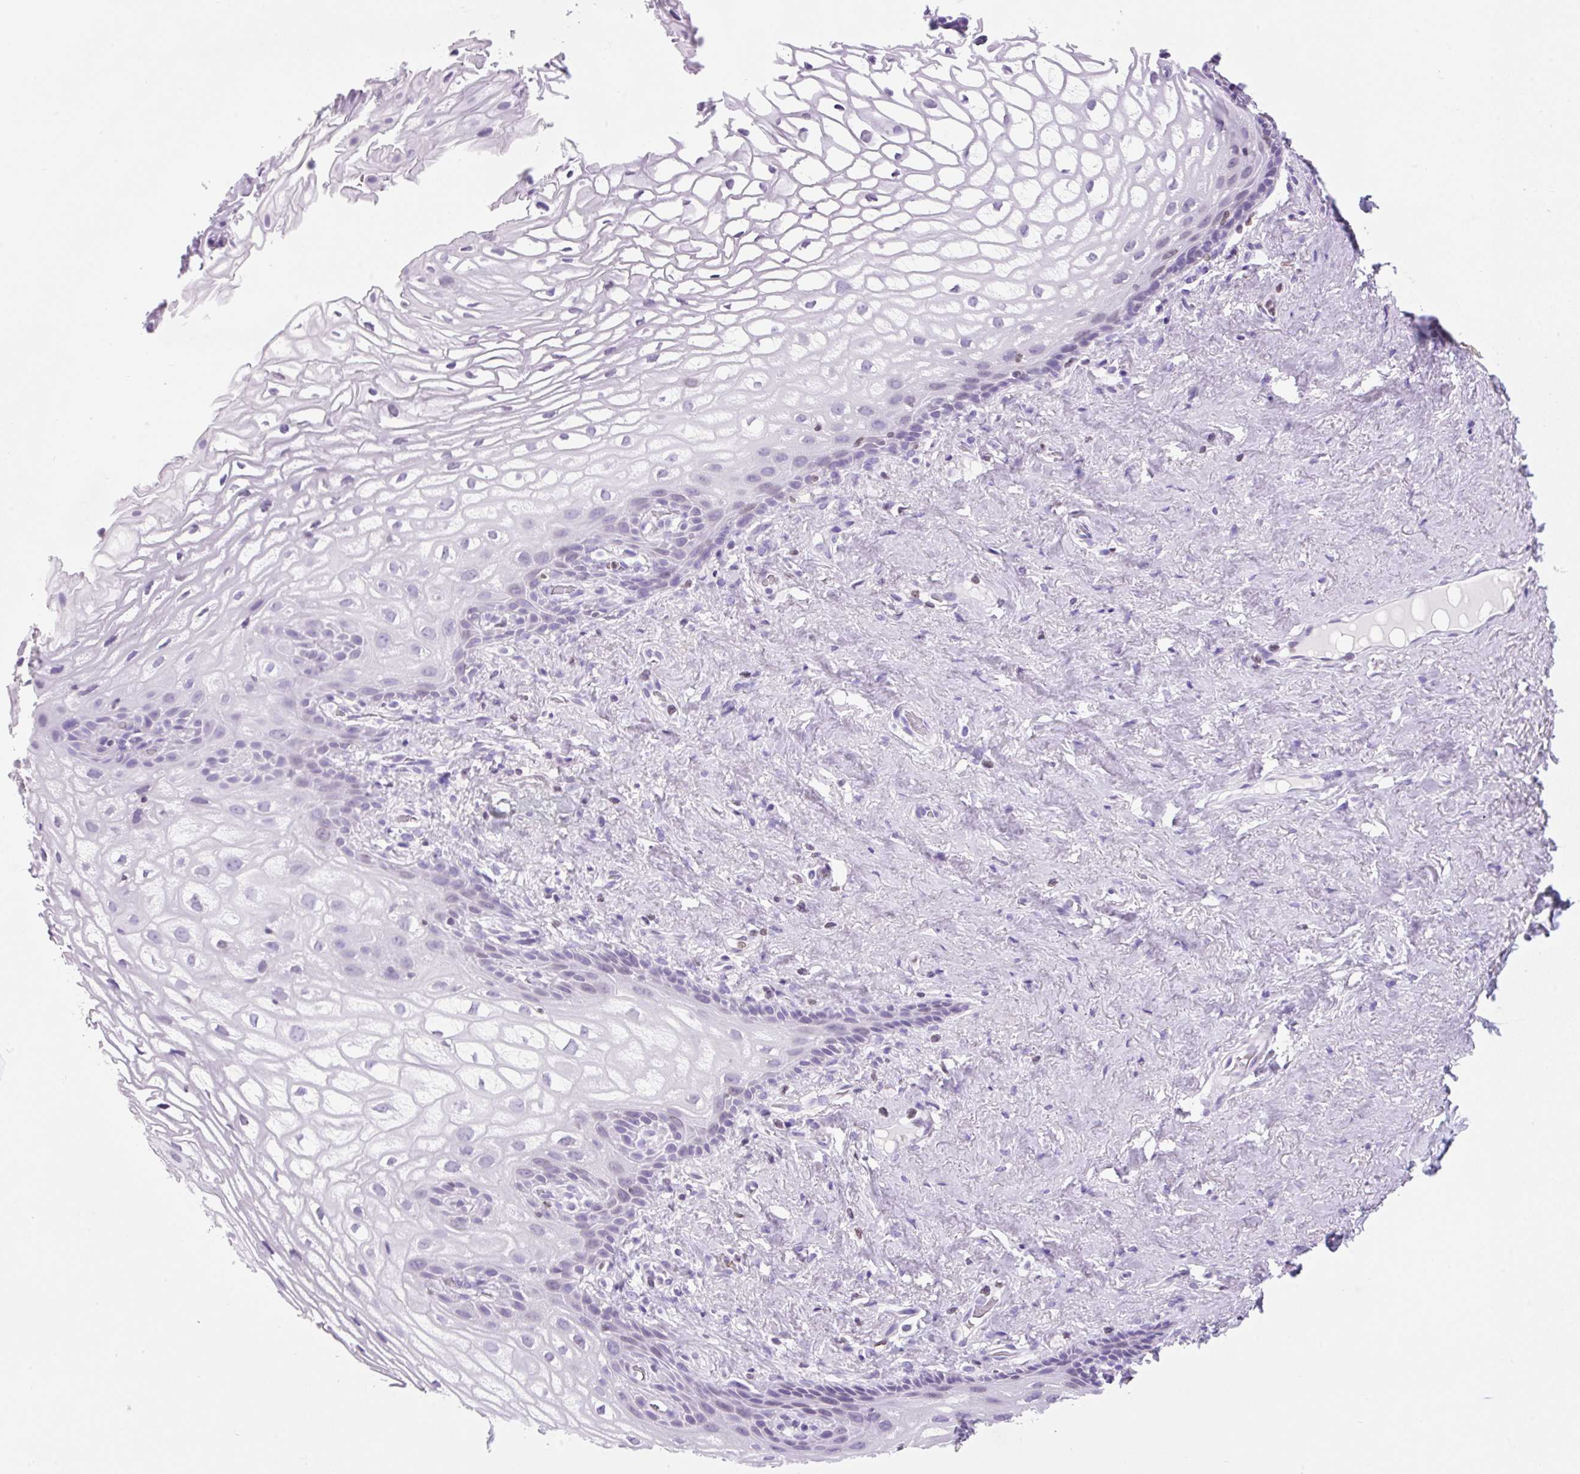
{"staining": {"intensity": "moderate", "quantity": "<25%", "location": "cytoplasmic/membranous,nuclear"}, "tissue": "vagina", "cell_type": "Squamous epithelial cells", "image_type": "normal", "snomed": [{"axis": "morphology", "description": "Normal tissue, NOS"}, {"axis": "morphology", "description": "Adenocarcinoma, NOS"}, {"axis": "topography", "description": "Rectum"}, {"axis": "topography", "description": "Vagina"}, {"axis": "topography", "description": "Peripheral nerve tissue"}], "caption": "Brown immunohistochemical staining in normal human vagina exhibits moderate cytoplasmic/membranous,nuclear staining in approximately <25% of squamous epithelial cells. (DAB = brown stain, brightfield microscopy at high magnification).", "gene": "VPREB1", "patient": {"sex": "female", "age": 71}}